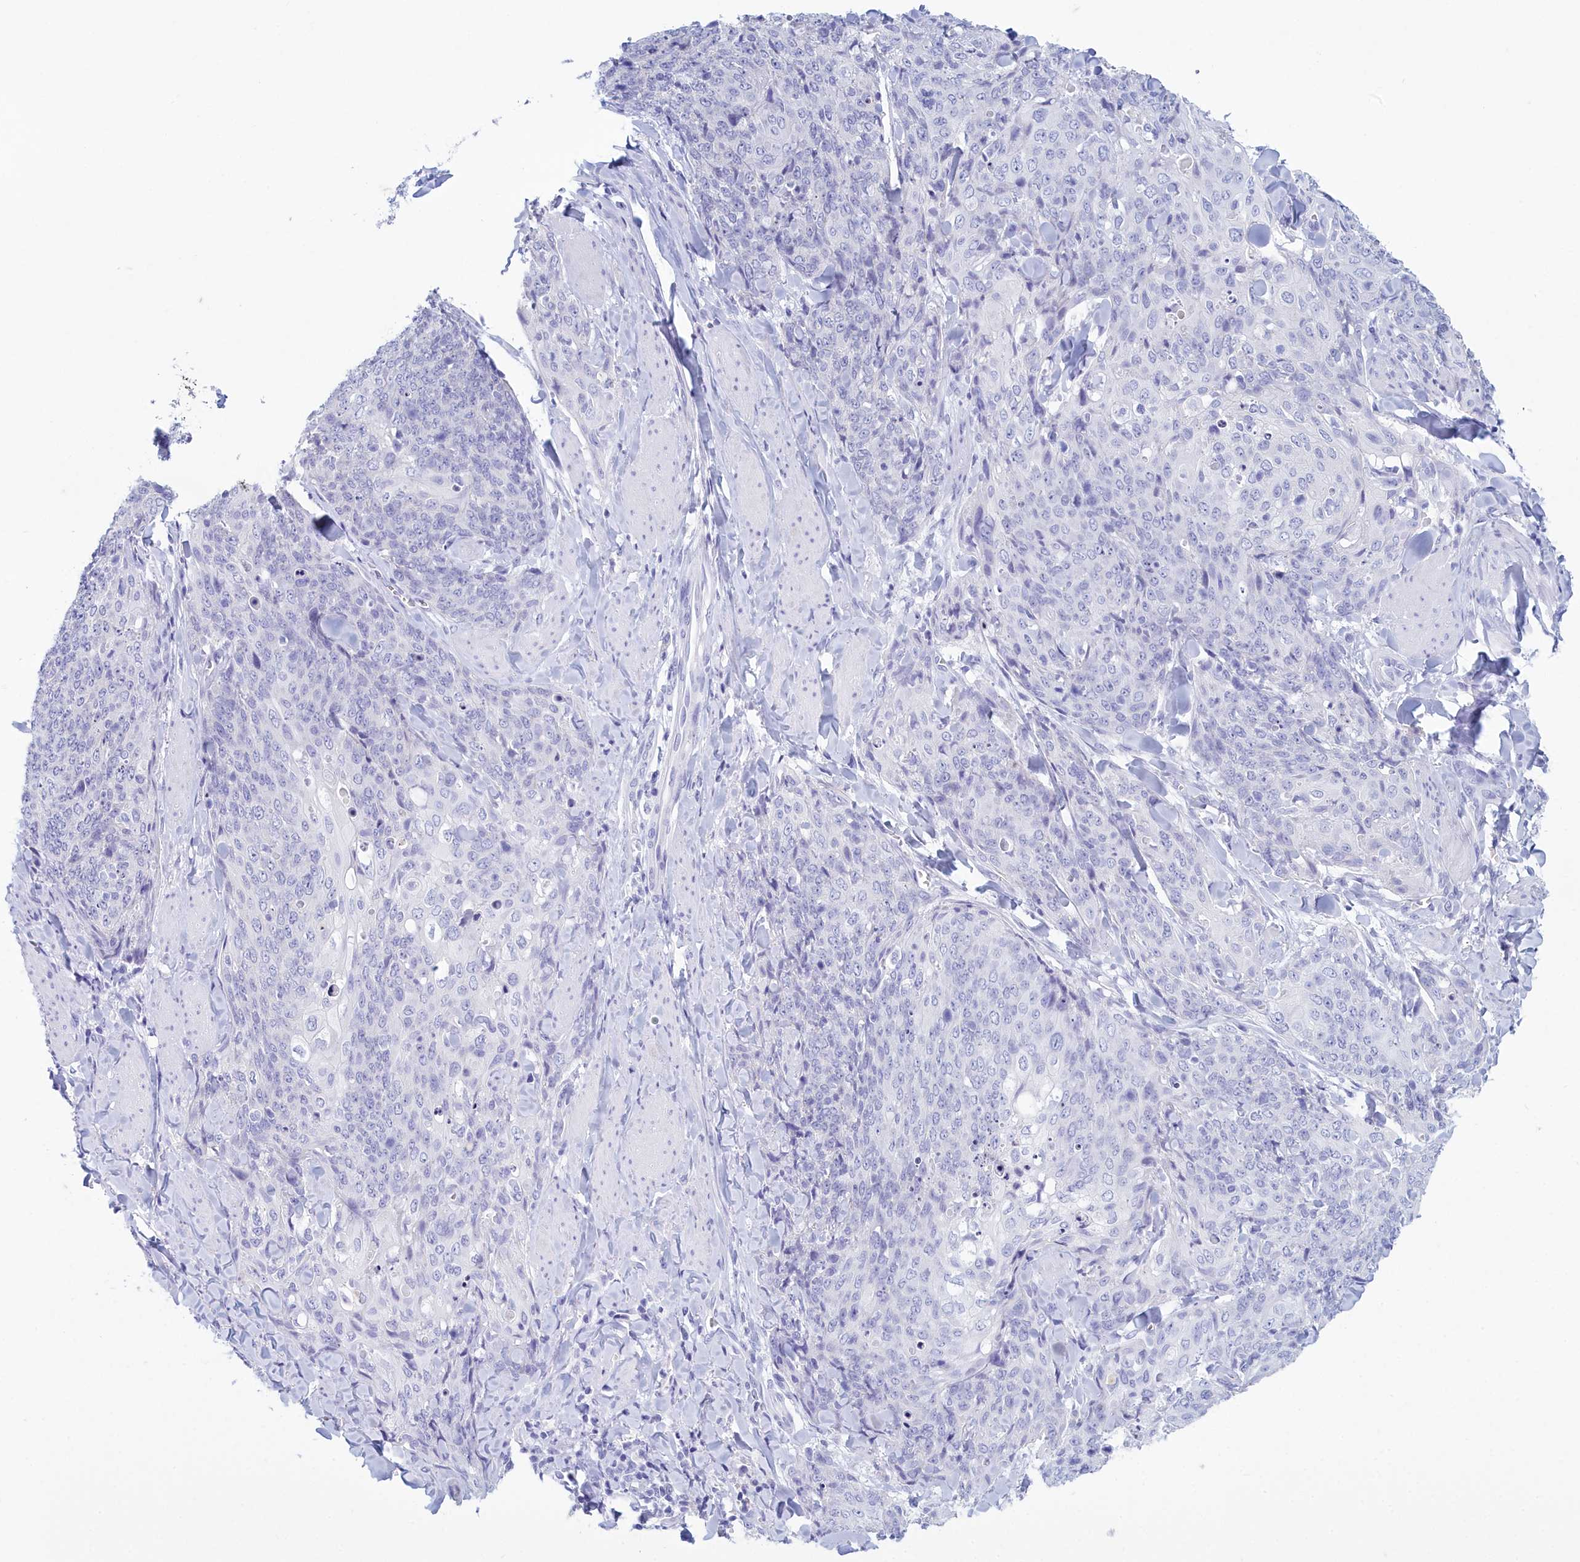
{"staining": {"intensity": "negative", "quantity": "none", "location": "none"}, "tissue": "skin cancer", "cell_type": "Tumor cells", "image_type": "cancer", "snomed": [{"axis": "morphology", "description": "Squamous cell carcinoma, NOS"}, {"axis": "topography", "description": "Skin"}, {"axis": "topography", "description": "Vulva"}], "caption": "There is no significant staining in tumor cells of skin cancer (squamous cell carcinoma).", "gene": "TMEM97", "patient": {"sex": "female", "age": 85}}